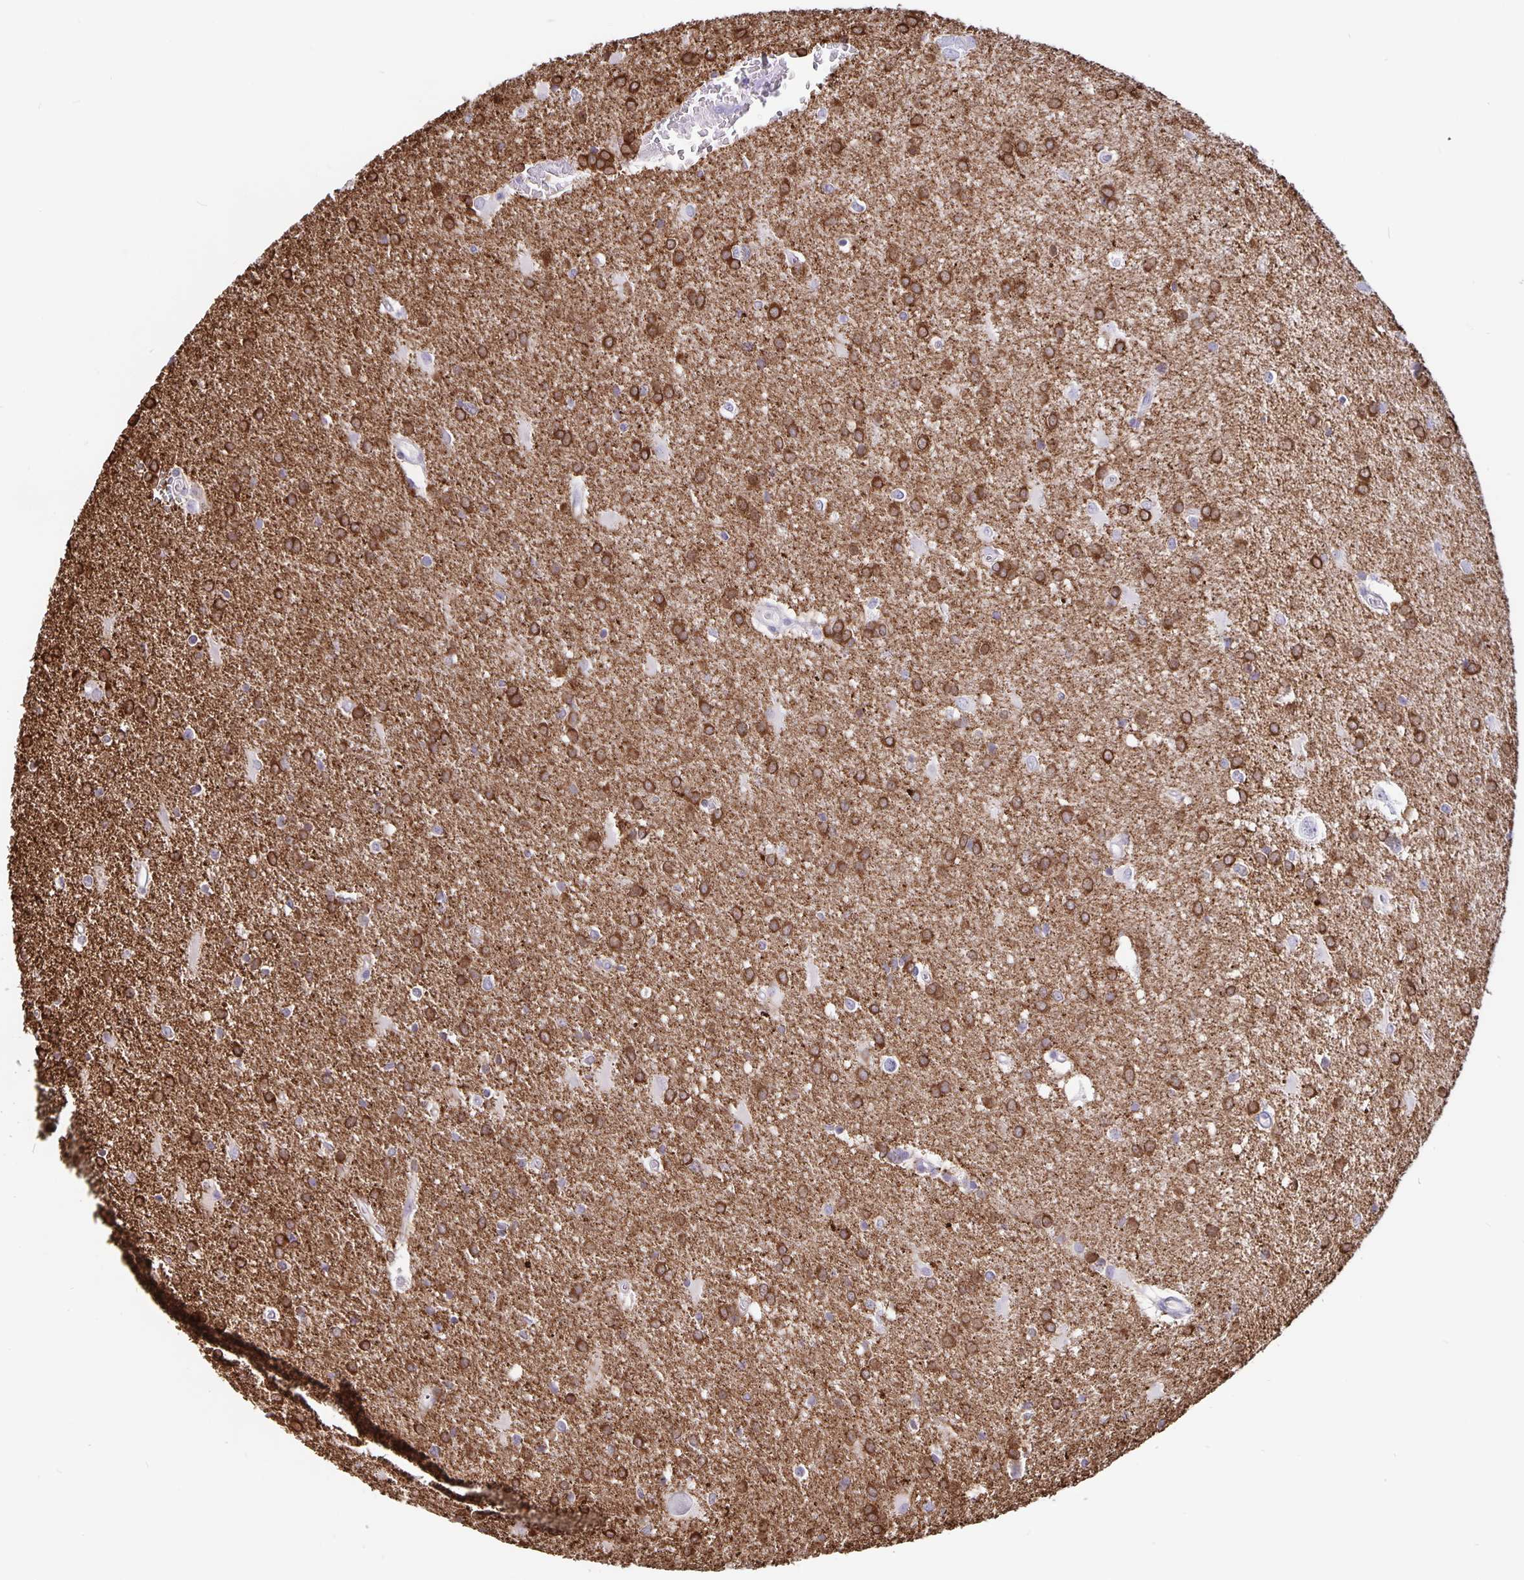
{"staining": {"intensity": "strong", "quantity": ">75%", "location": "cytoplasmic/membranous"}, "tissue": "glioma", "cell_type": "Tumor cells", "image_type": "cancer", "snomed": [{"axis": "morphology", "description": "Glioma, malignant, Low grade"}, {"axis": "topography", "description": "Brain"}], "caption": "Brown immunohistochemical staining in human malignant low-grade glioma displays strong cytoplasmic/membranous expression in approximately >75% of tumor cells. Immunohistochemistry stains the protein of interest in brown and the nuclei are stained blue.", "gene": "ERMN", "patient": {"sex": "male", "age": 66}}